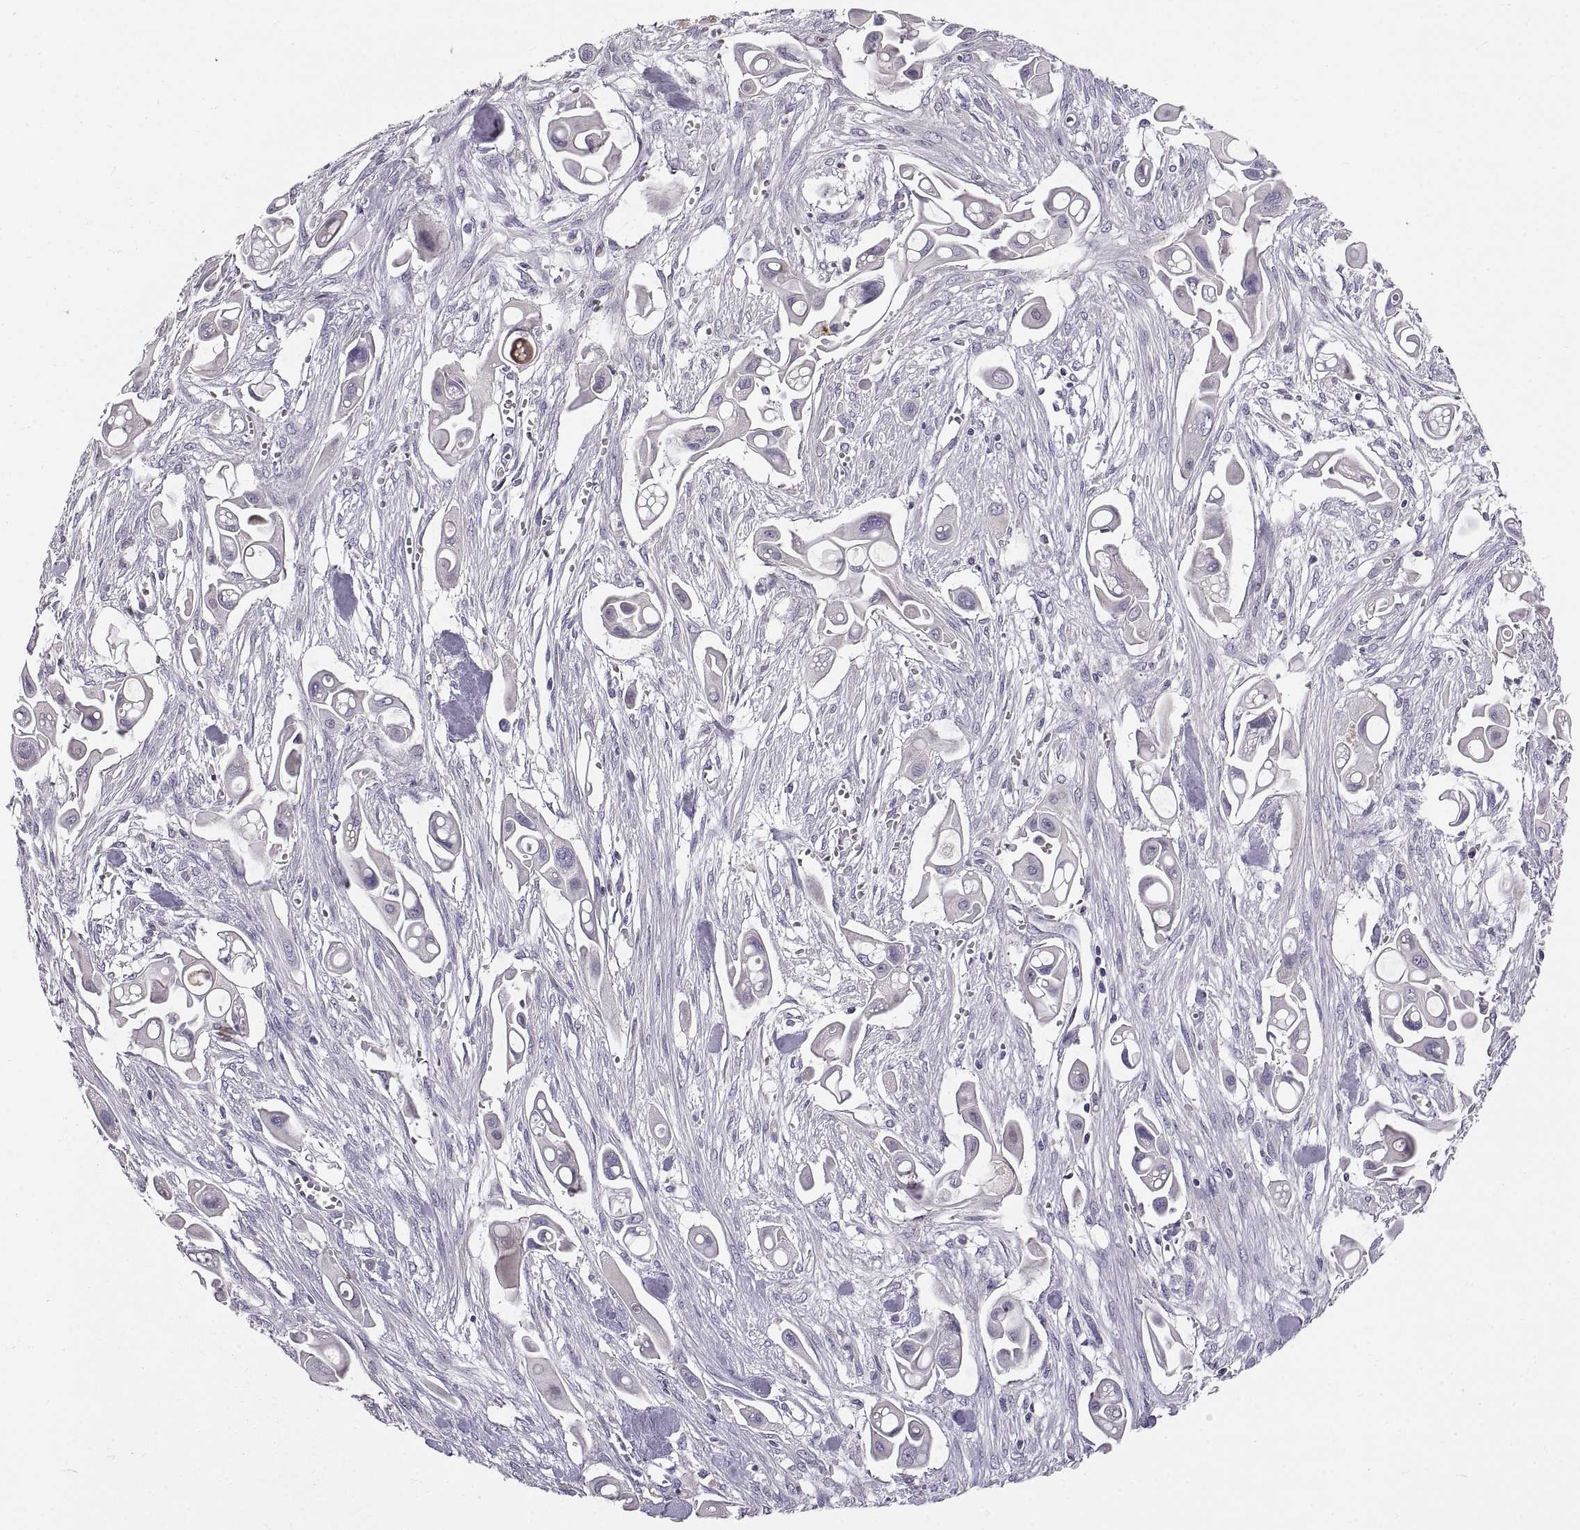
{"staining": {"intensity": "negative", "quantity": "none", "location": "none"}, "tissue": "pancreatic cancer", "cell_type": "Tumor cells", "image_type": "cancer", "snomed": [{"axis": "morphology", "description": "Adenocarcinoma, NOS"}, {"axis": "topography", "description": "Pancreas"}], "caption": "Immunohistochemical staining of pancreatic adenocarcinoma displays no significant expression in tumor cells.", "gene": "ADAM32", "patient": {"sex": "male", "age": 50}}